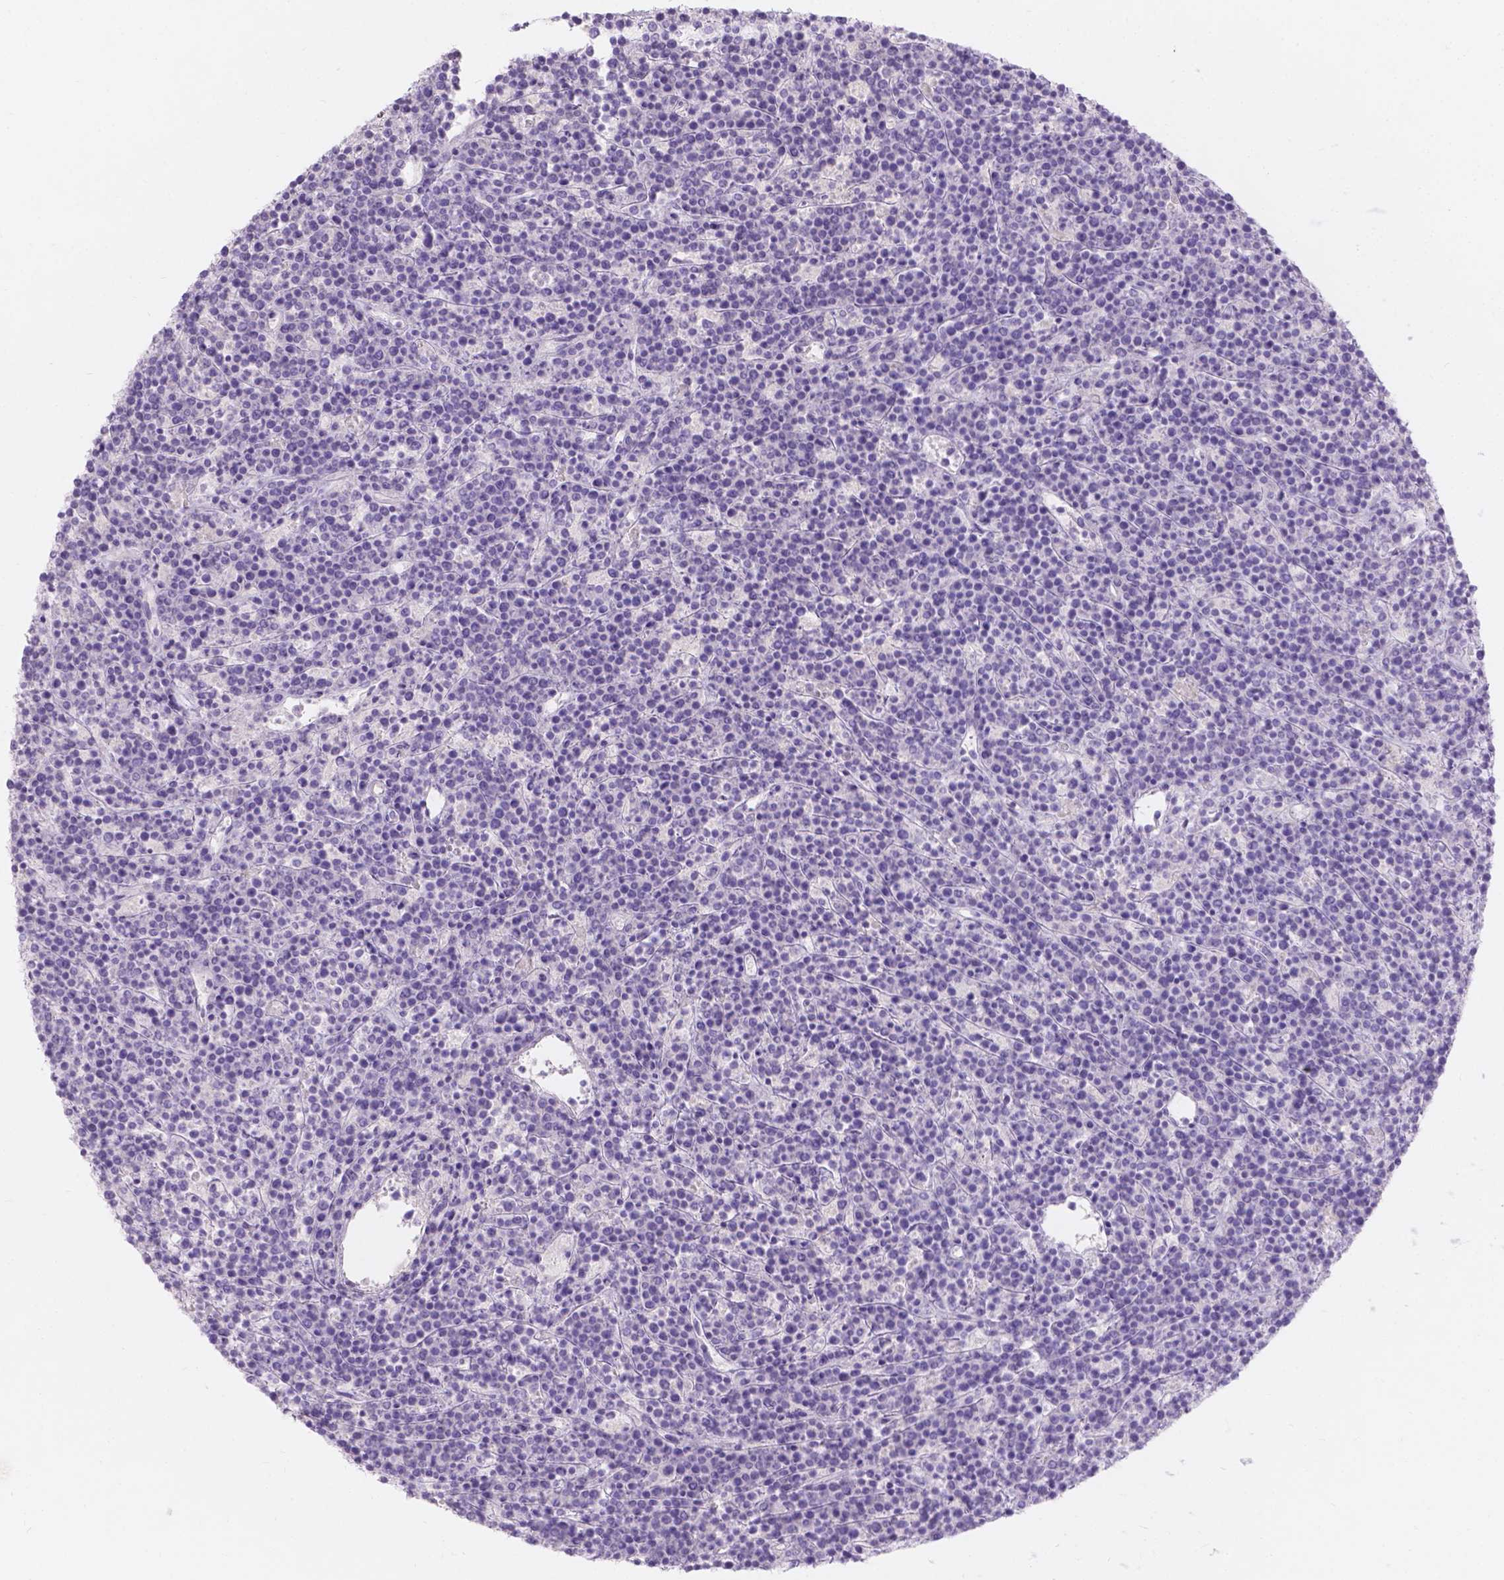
{"staining": {"intensity": "negative", "quantity": "none", "location": "none"}, "tissue": "lymphoma", "cell_type": "Tumor cells", "image_type": "cancer", "snomed": [{"axis": "morphology", "description": "Malignant lymphoma, non-Hodgkin's type, High grade"}, {"axis": "topography", "description": "Ovary"}], "caption": "A micrograph of high-grade malignant lymphoma, non-Hodgkin's type stained for a protein displays no brown staining in tumor cells. (DAB (3,3'-diaminobenzidine) immunohistochemistry (IHC), high magnification).", "gene": "GAL3ST2", "patient": {"sex": "female", "age": 56}}